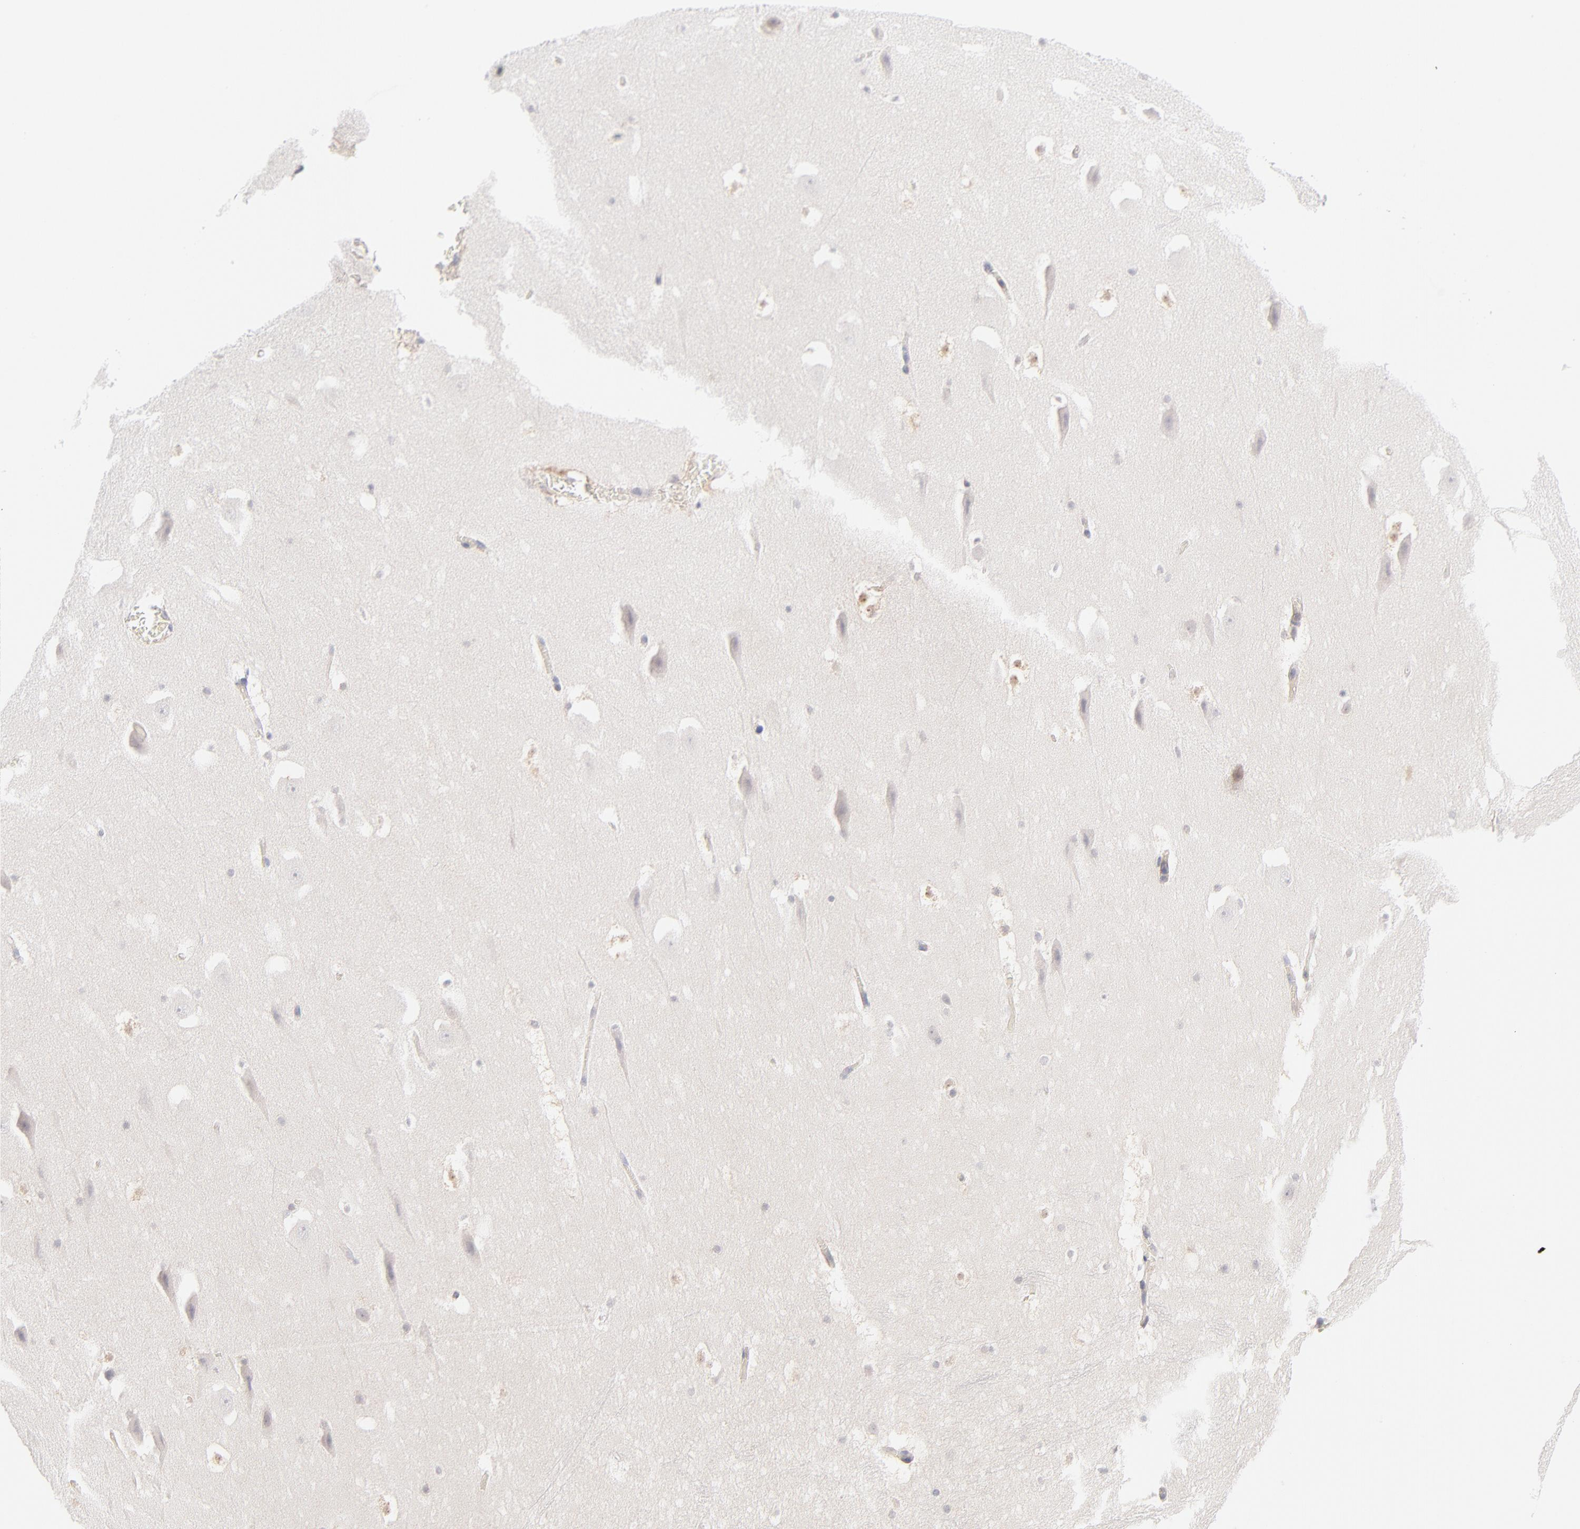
{"staining": {"intensity": "weak", "quantity": "25%-75%", "location": "nuclear"}, "tissue": "hippocampus", "cell_type": "Glial cells", "image_type": "normal", "snomed": [{"axis": "morphology", "description": "Normal tissue, NOS"}, {"axis": "topography", "description": "Hippocampus"}], "caption": "DAB immunohistochemical staining of normal hippocampus displays weak nuclear protein expression in approximately 25%-75% of glial cells. The staining is performed using DAB (3,3'-diaminobenzidine) brown chromogen to label protein expression. The nuclei are counter-stained blue using hematoxylin.", "gene": "CASP6", "patient": {"sex": "male", "age": 45}}